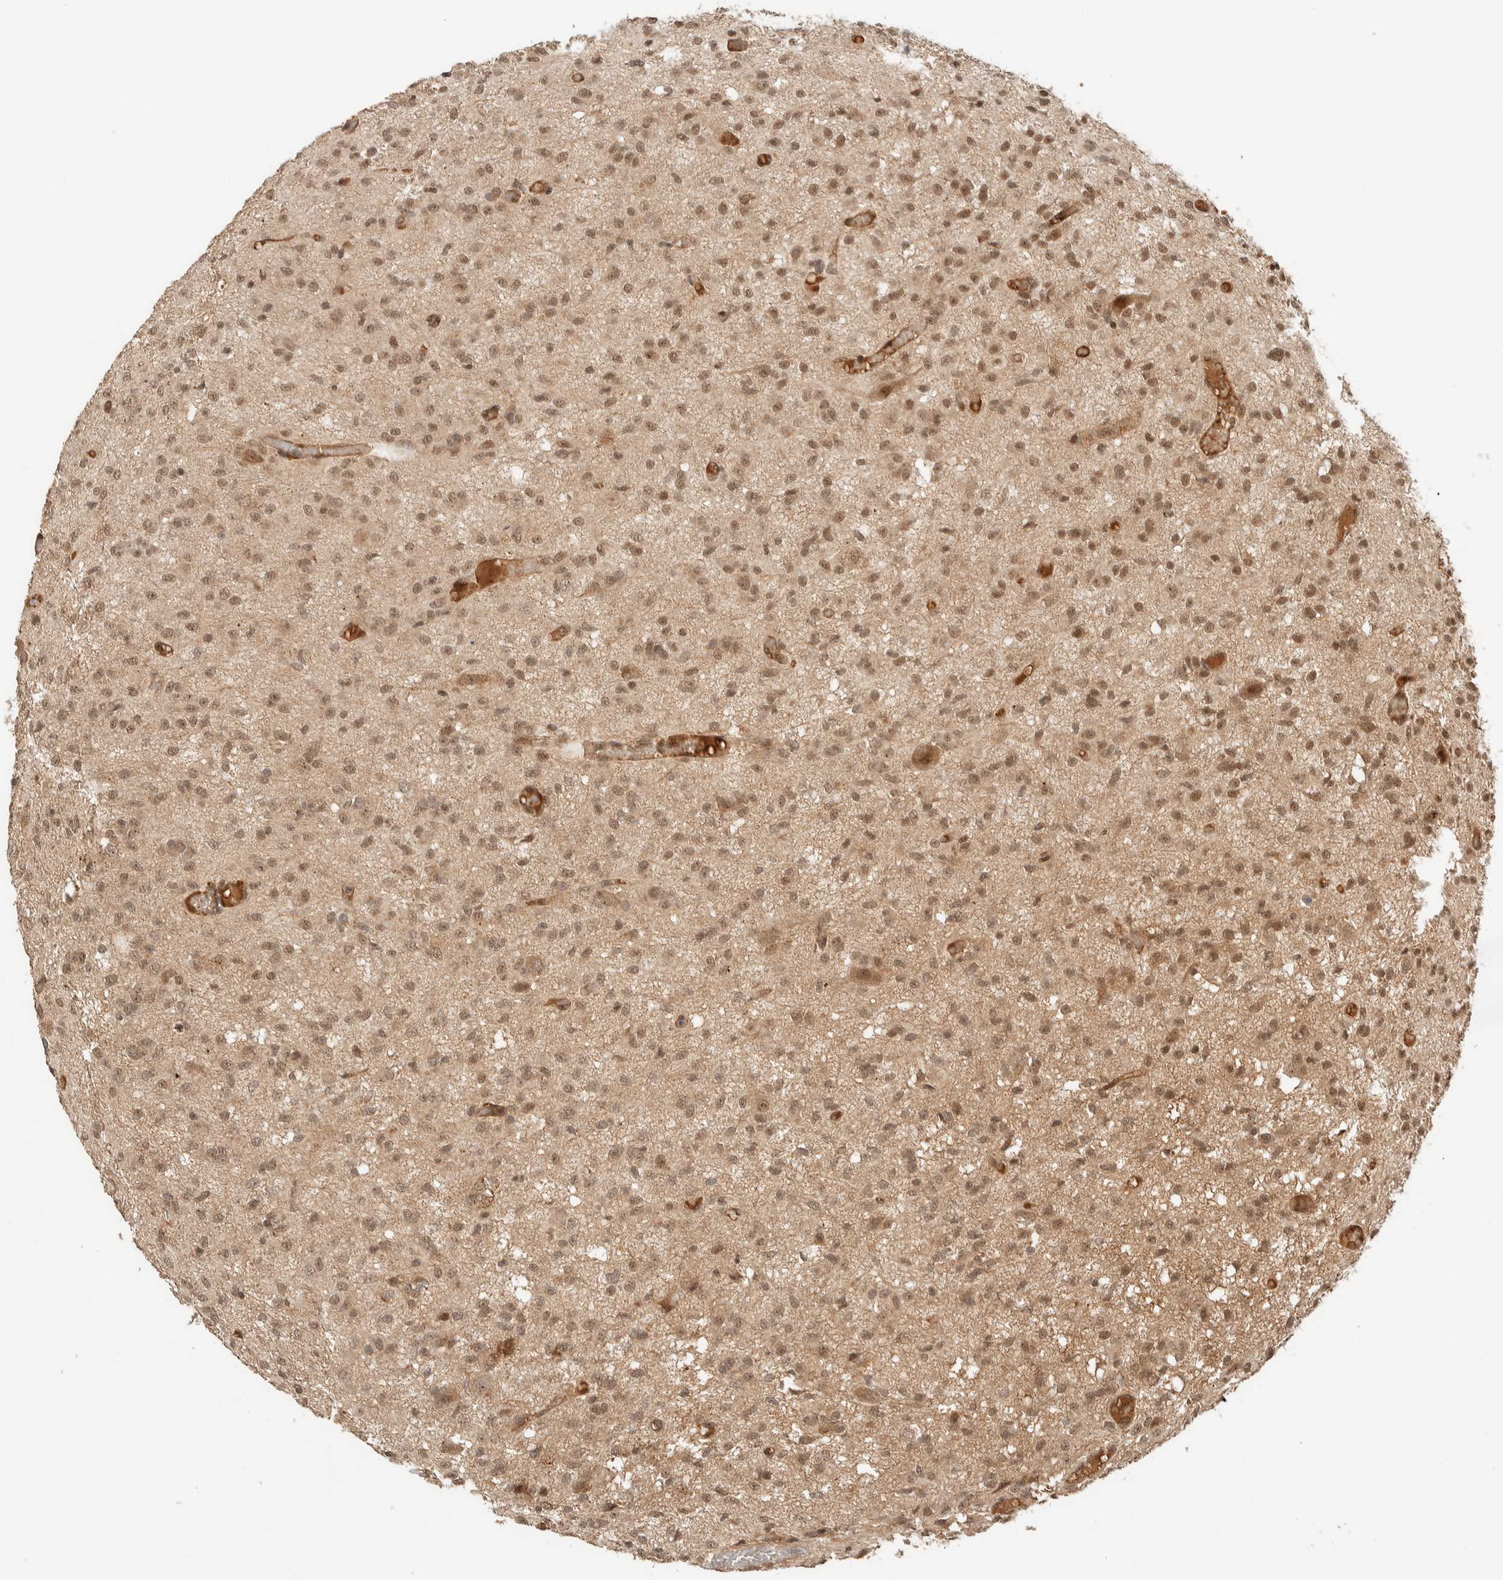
{"staining": {"intensity": "moderate", "quantity": ">75%", "location": "nuclear"}, "tissue": "glioma", "cell_type": "Tumor cells", "image_type": "cancer", "snomed": [{"axis": "morphology", "description": "Glioma, malignant, High grade"}, {"axis": "topography", "description": "Brain"}], "caption": "This micrograph demonstrates immunohistochemistry (IHC) staining of malignant high-grade glioma, with medium moderate nuclear positivity in approximately >75% of tumor cells.", "gene": "ZBTB2", "patient": {"sex": "female", "age": 59}}